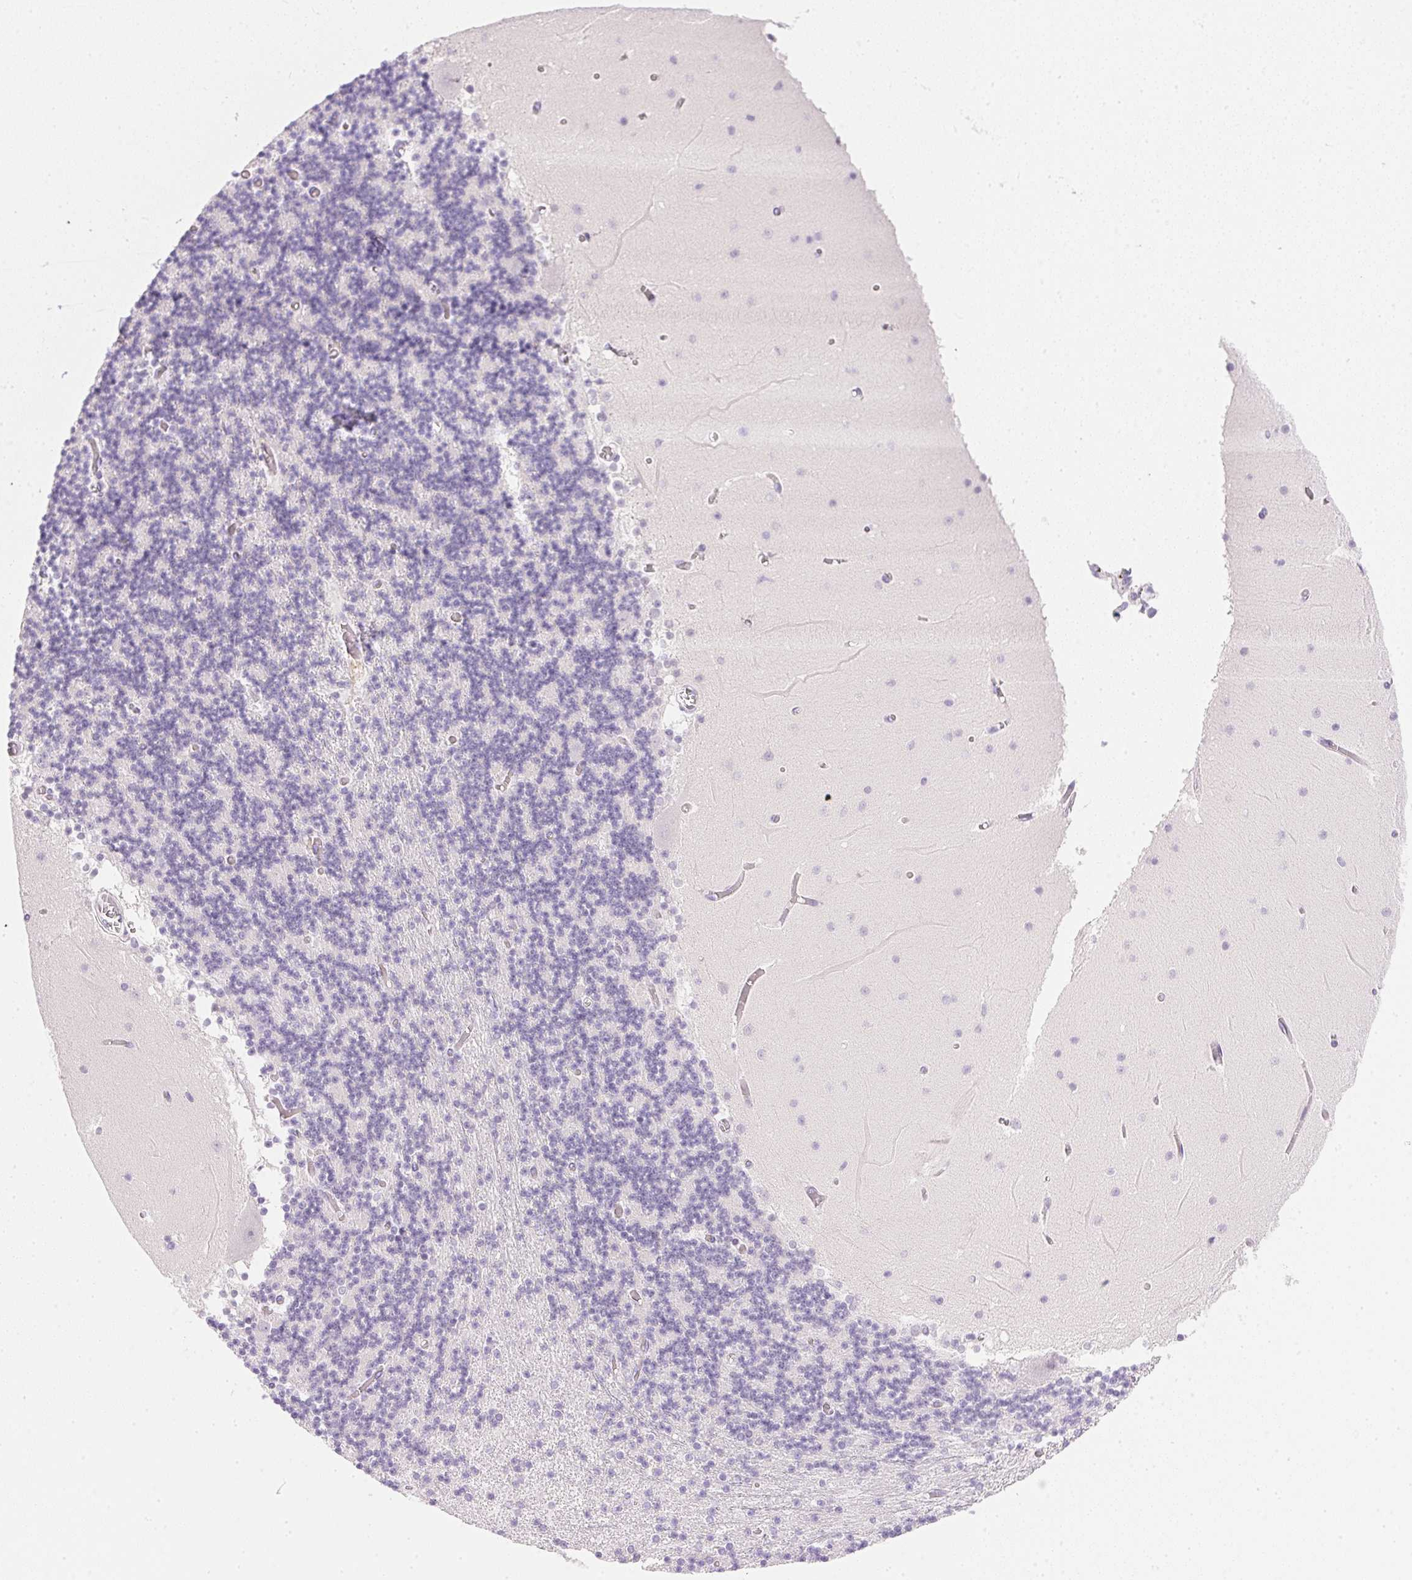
{"staining": {"intensity": "negative", "quantity": "none", "location": "none"}, "tissue": "cerebellum", "cell_type": "Cells in granular layer", "image_type": "normal", "snomed": [{"axis": "morphology", "description": "Normal tissue, NOS"}, {"axis": "topography", "description": "Cerebellum"}], "caption": "An image of cerebellum stained for a protein reveals no brown staining in cells in granular layer. (IHC, brightfield microscopy, high magnification).", "gene": "CPB1", "patient": {"sex": "female", "age": 28}}